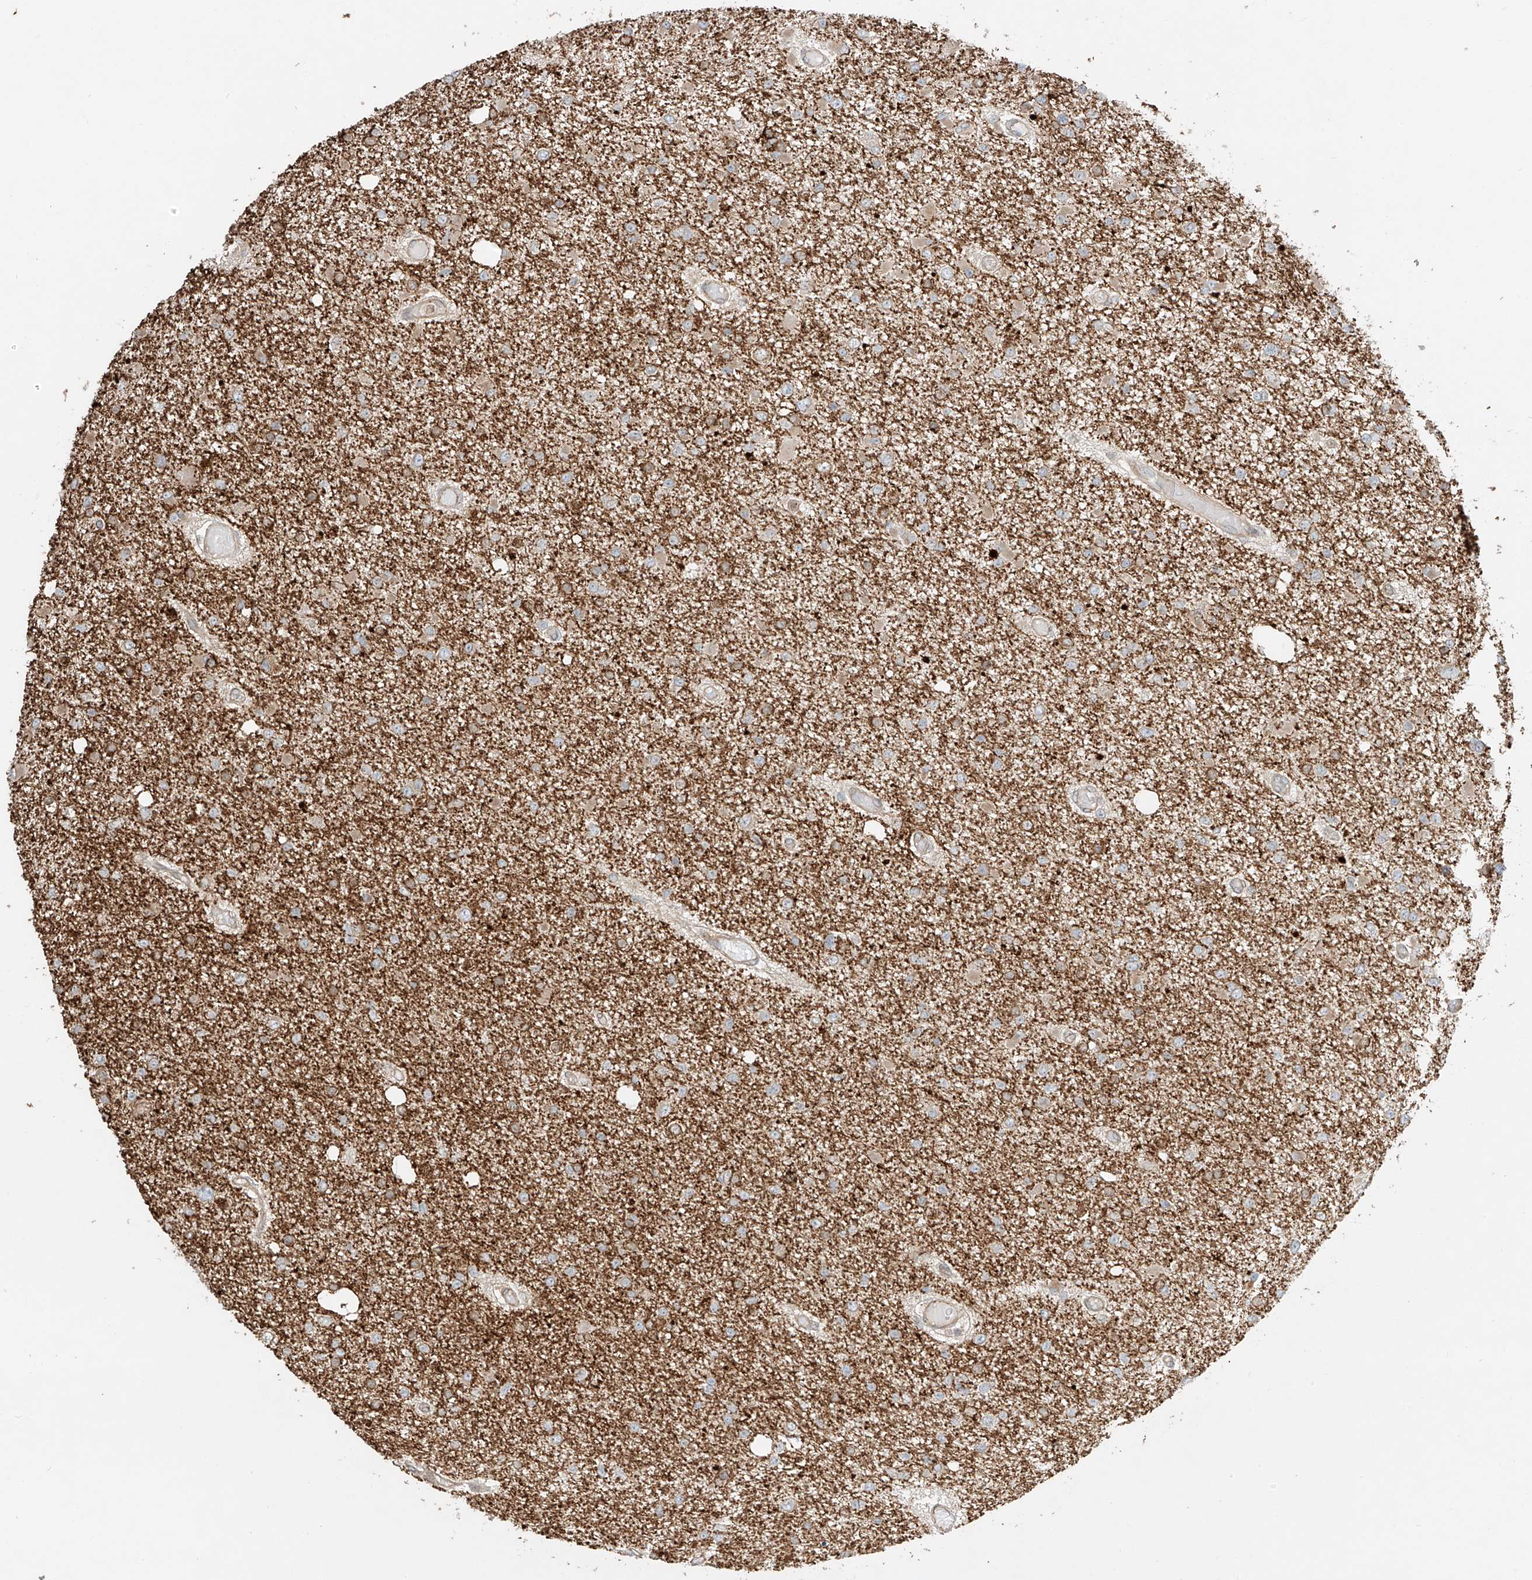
{"staining": {"intensity": "negative", "quantity": "none", "location": "none"}, "tissue": "glioma", "cell_type": "Tumor cells", "image_type": "cancer", "snomed": [{"axis": "morphology", "description": "Glioma, malignant, Low grade"}, {"axis": "topography", "description": "Brain"}], "caption": "Tumor cells show no significant protein positivity in malignant glioma (low-grade).", "gene": "CEP162", "patient": {"sex": "female", "age": 22}}